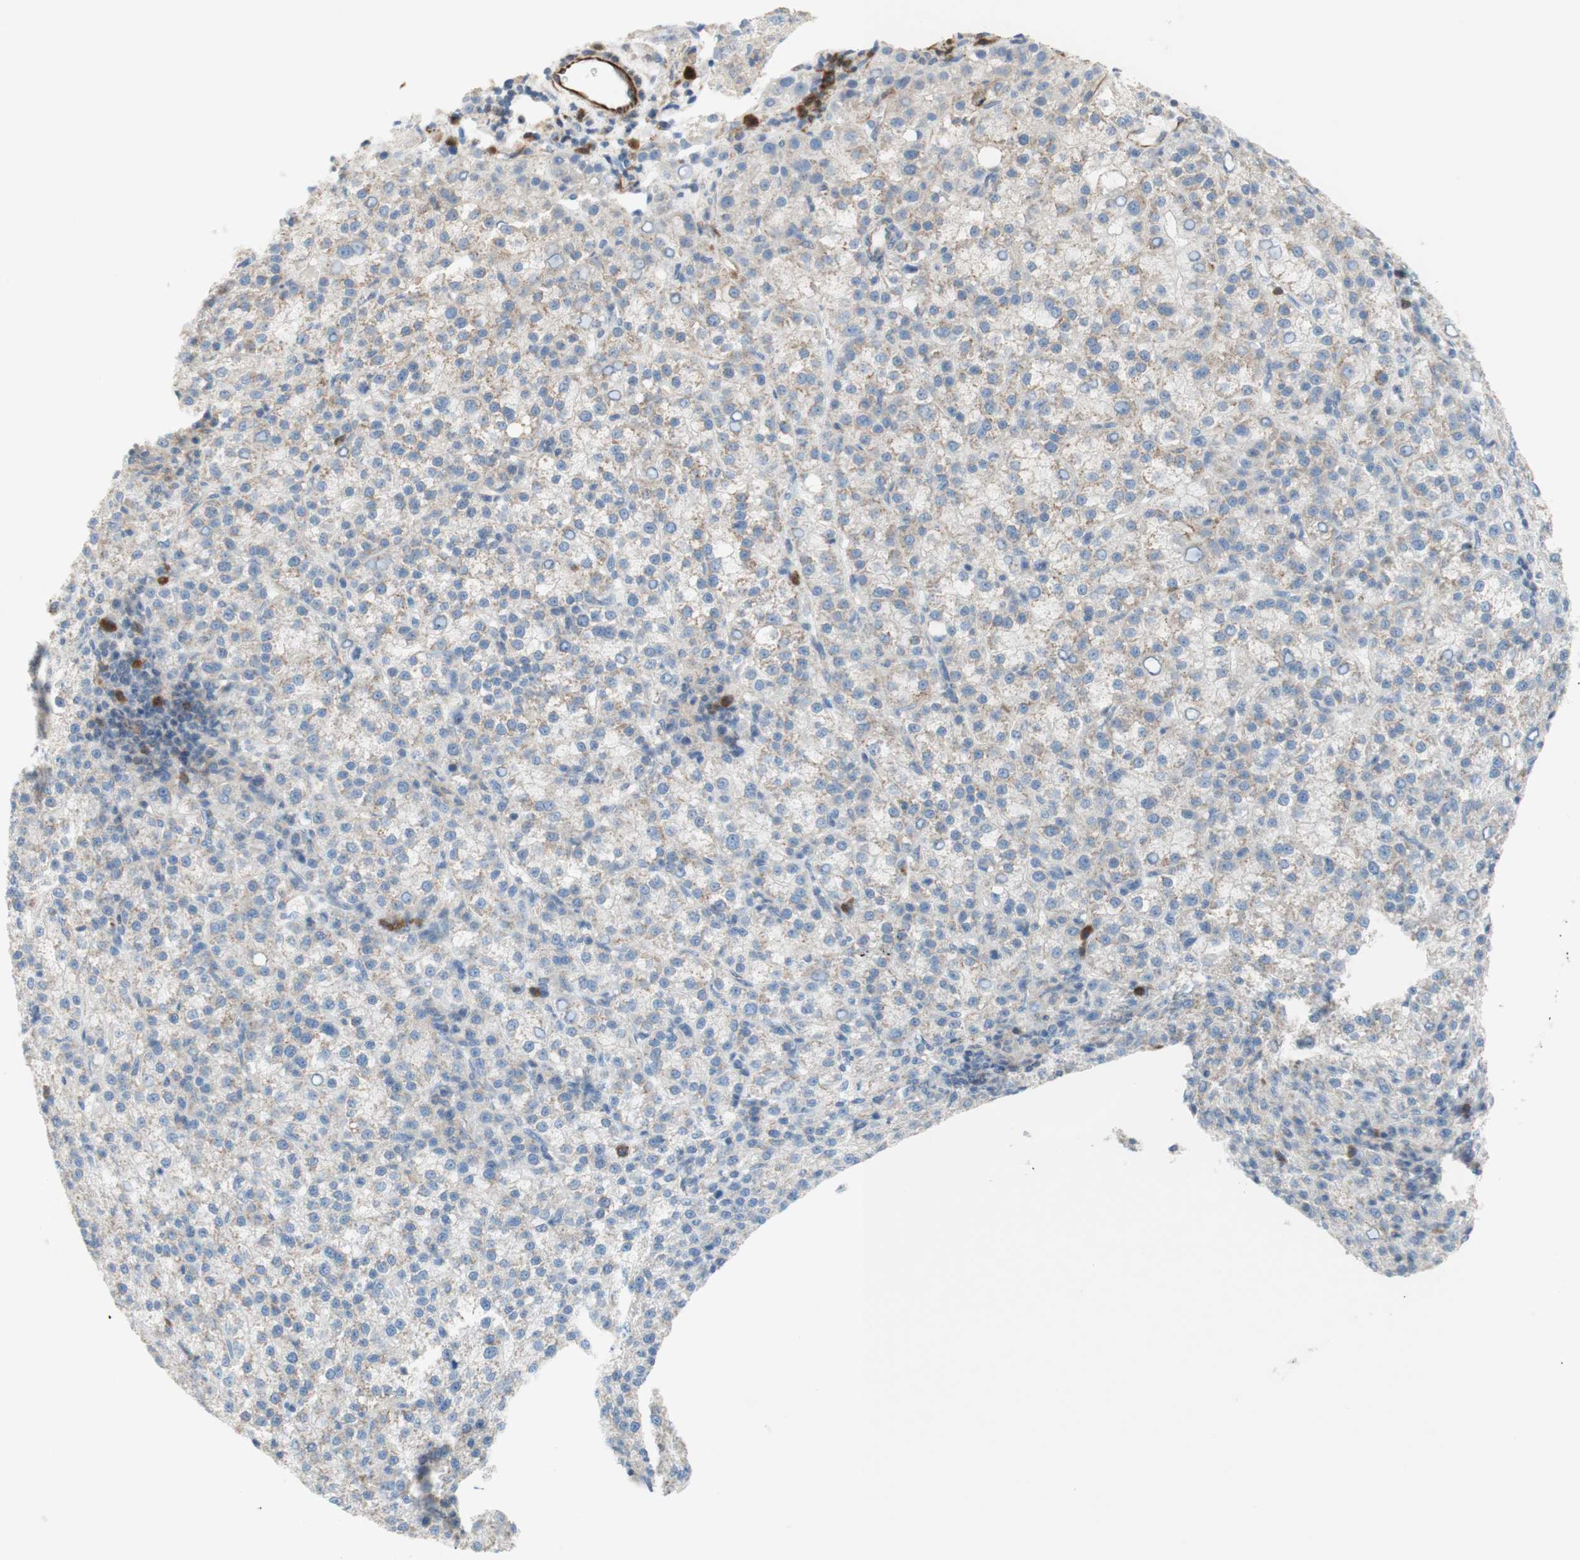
{"staining": {"intensity": "weak", "quantity": ">75%", "location": "cytoplasmic/membranous"}, "tissue": "liver cancer", "cell_type": "Tumor cells", "image_type": "cancer", "snomed": [{"axis": "morphology", "description": "Carcinoma, Hepatocellular, NOS"}, {"axis": "topography", "description": "Liver"}], "caption": "IHC of human hepatocellular carcinoma (liver) reveals low levels of weak cytoplasmic/membranous expression in about >75% of tumor cells.", "gene": "POU2AF1", "patient": {"sex": "female", "age": 58}}